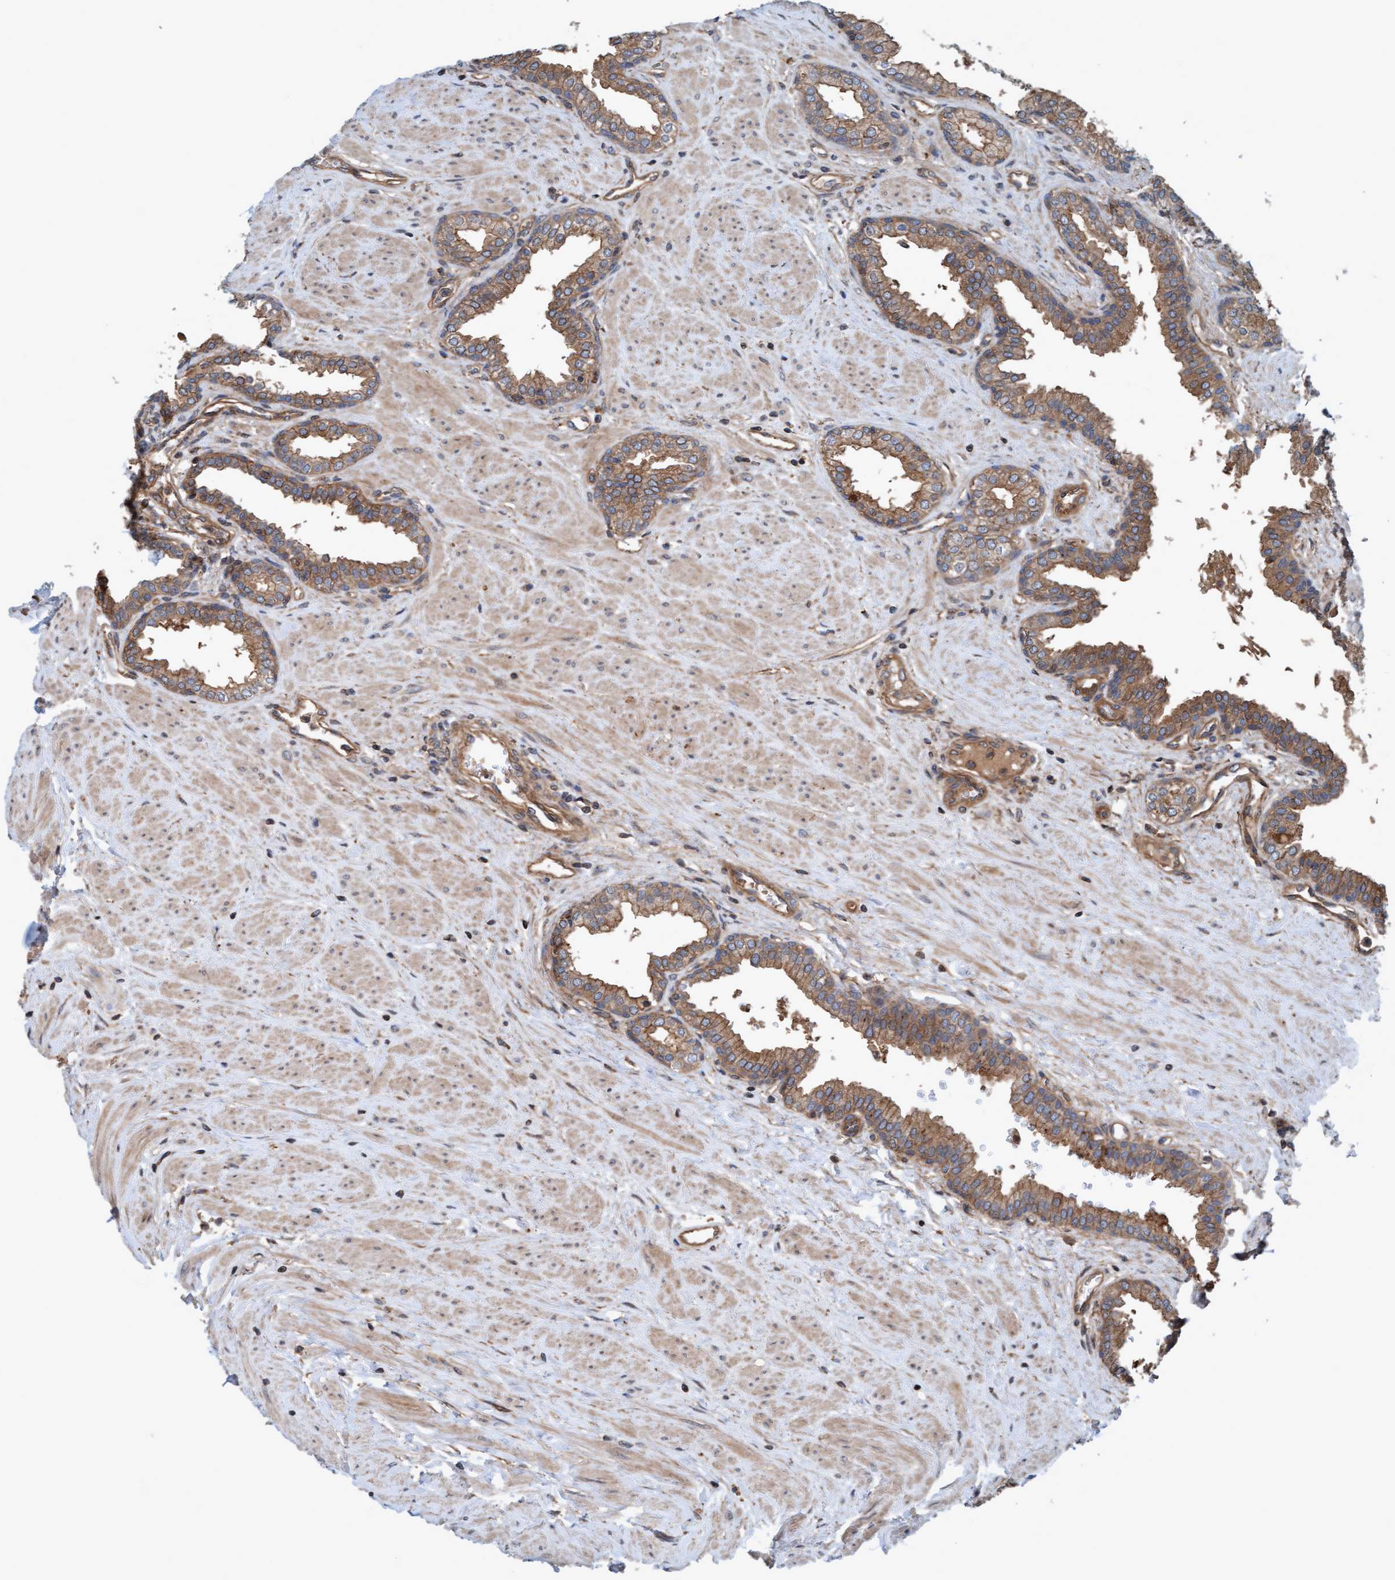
{"staining": {"intensity": "moderate", "quantity": ">75%", "location": "cytoplasmic/membranous"}, "tissue": "prostate", "cell_type": "Glandular cells", "image_type": "normal", "snomed": [{"axis": "morphology", "description": "Normal tissue, NOS"}, {"axis": "topography", "description": "Prostate"}], "caption": "The photomicrograph exhibits staining of normal prostate, revealing moderate cytoplasmic/membranous protein staining (brown color) within glandular cells.", "gene": "ERAL1", "patient": {"sex": "male", "age": 51}}